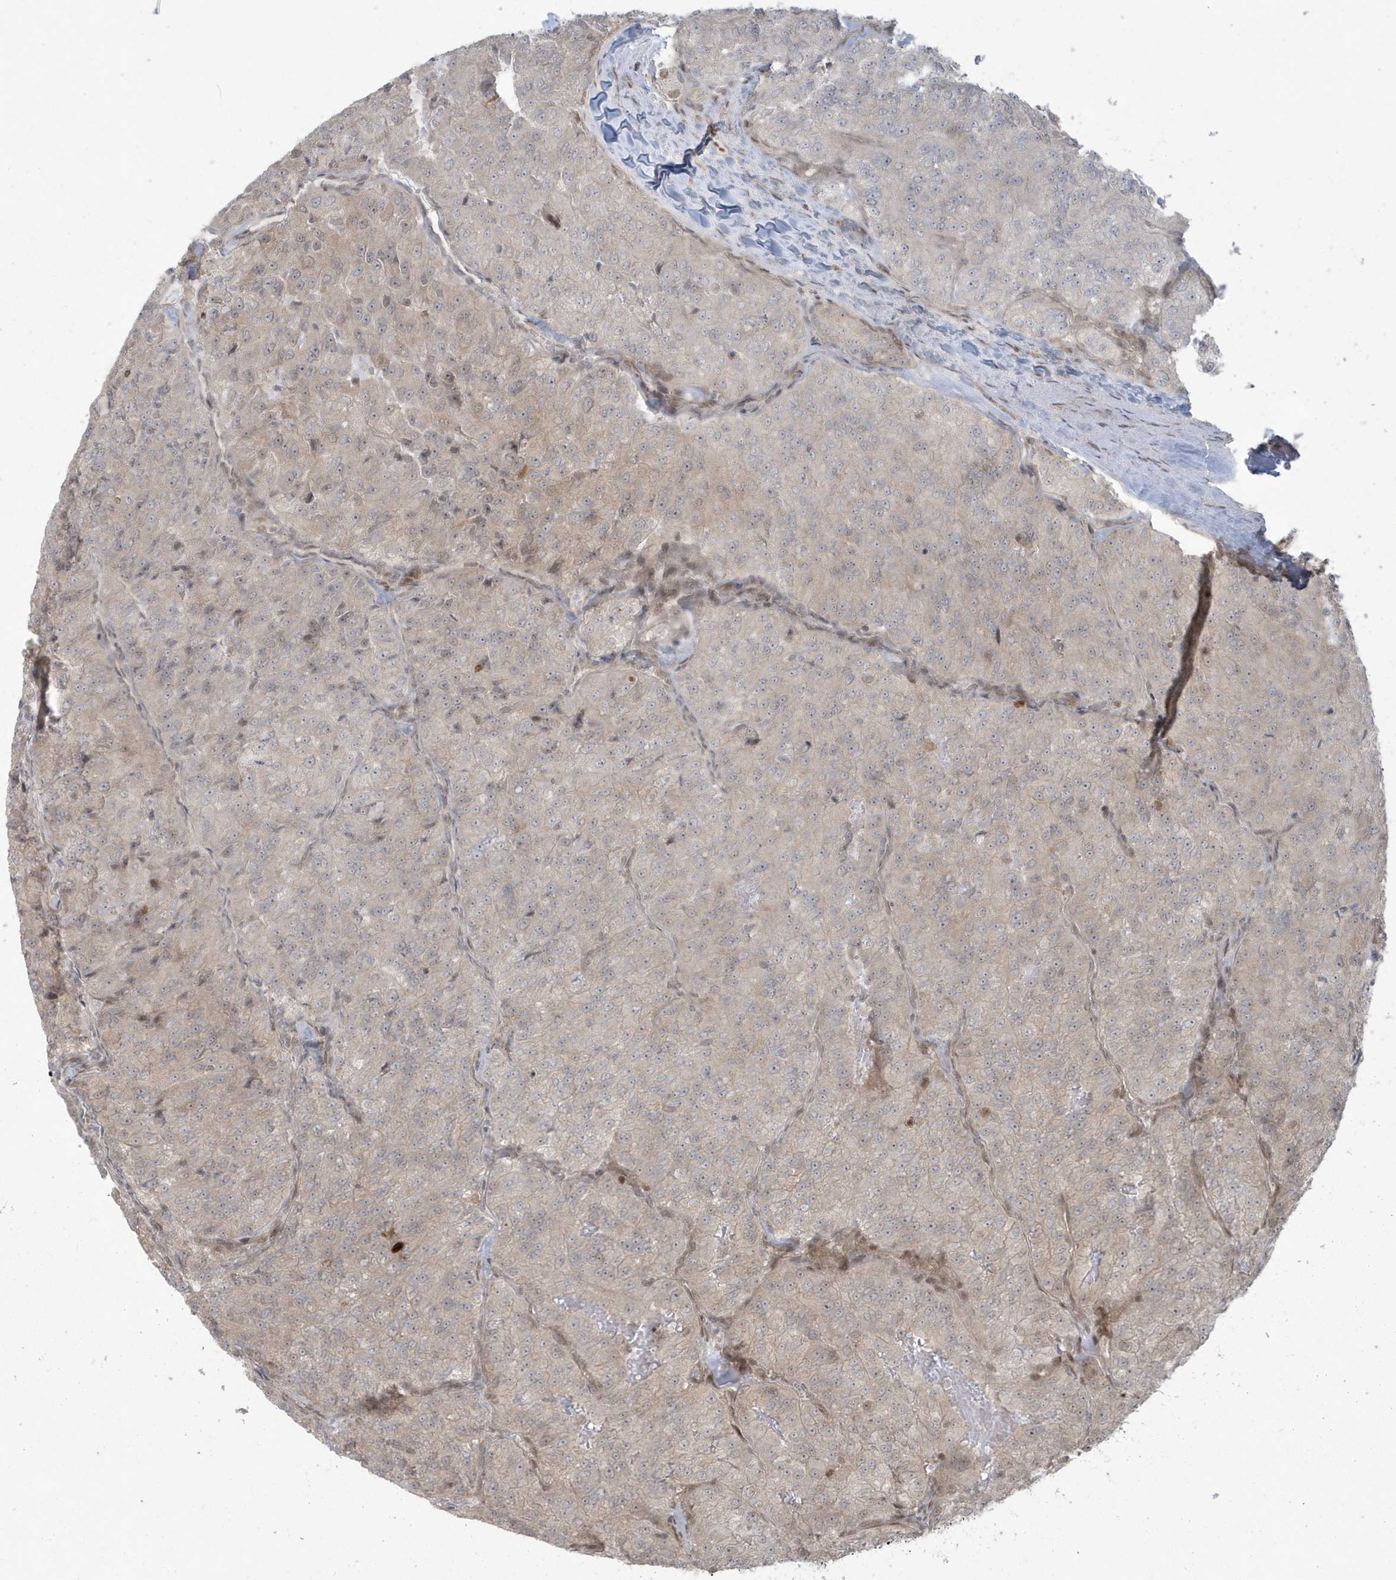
{"staining": {"intensity": "weak", "quantity": "<25%", "location": "cytoplasmic/membranous"}, "tissue": "renal cancer", "cell_type": "Tumor cells", "image_type": "cancer", "snomed": [{"axis": "morphology", "description": "Adenocarcinoma, NOS"}, {"axis": "topography", "description": "Kidney"}], "caption": "Tumor cells are negative for brown protein staining in renal cancer (adenocarcinoma). Brightfield microscopy of immunohistochemistry (IHC) stained with DAB (3,3'-diaminobenzidine) (brown) and hematoxylin (blue), captured at high magnification.", "gene": "C1orf52", "patient": {"sex": "female", "age": 63}}